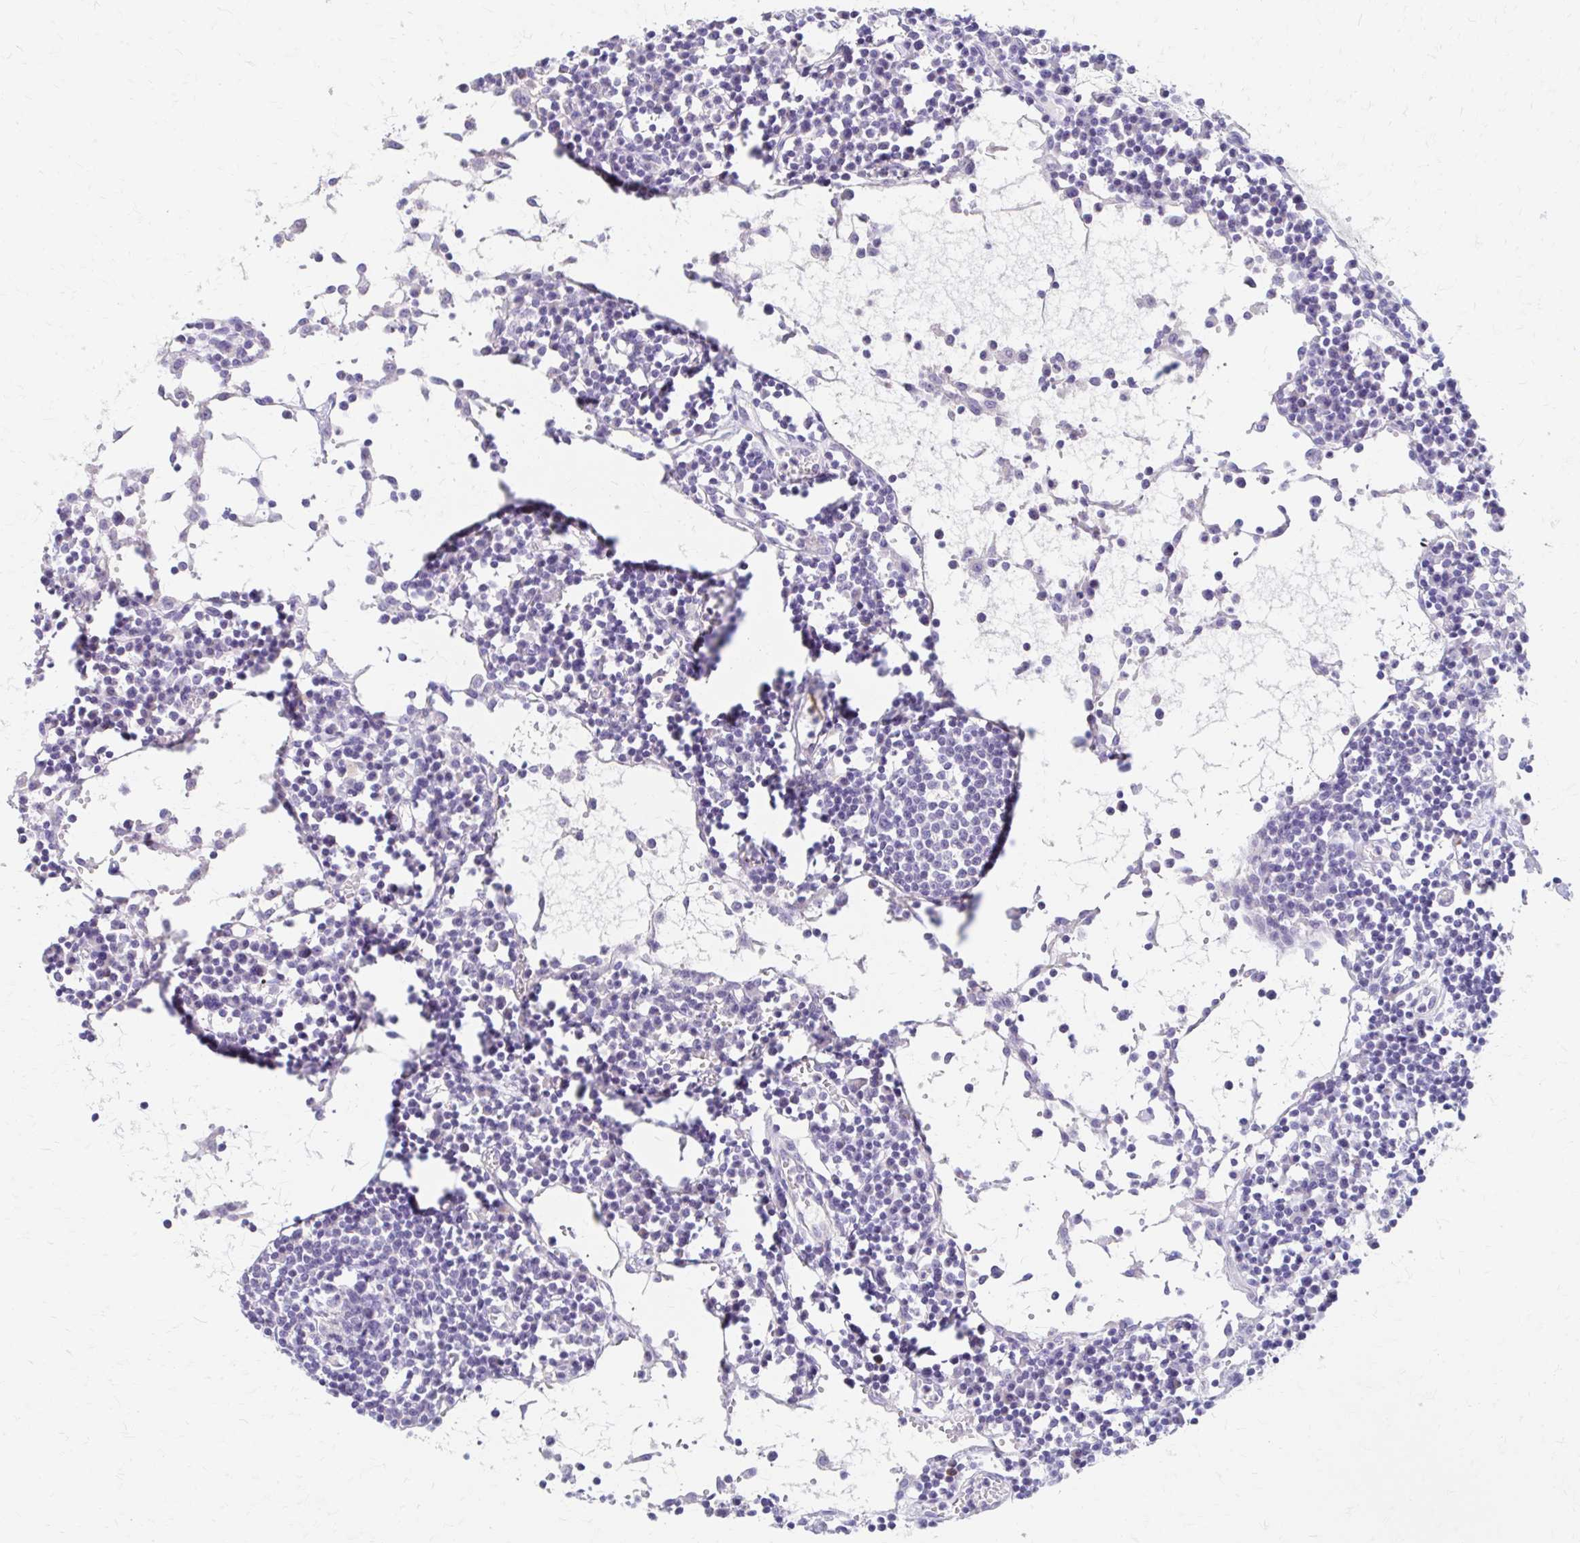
{"staining": {"intensity": "negative", "quantity": "none", "location": "none"}, "tissue": "lymph node", "cell_type": "Germinal center cells", "image_type": "normal", "snomed": [{"axis": "morphology", "description": "Normal tissue, NOS"}, {"axis": "topography", "description": "Lymph node"}], "caption": "Immunohistochemistry (IHC) image of unremarkable lymph node stained for a protein (brown), which exhibits no staining in germinal center cells.", "gene": "AZGP1", "patient": {"sex": "female", "age": 78}}